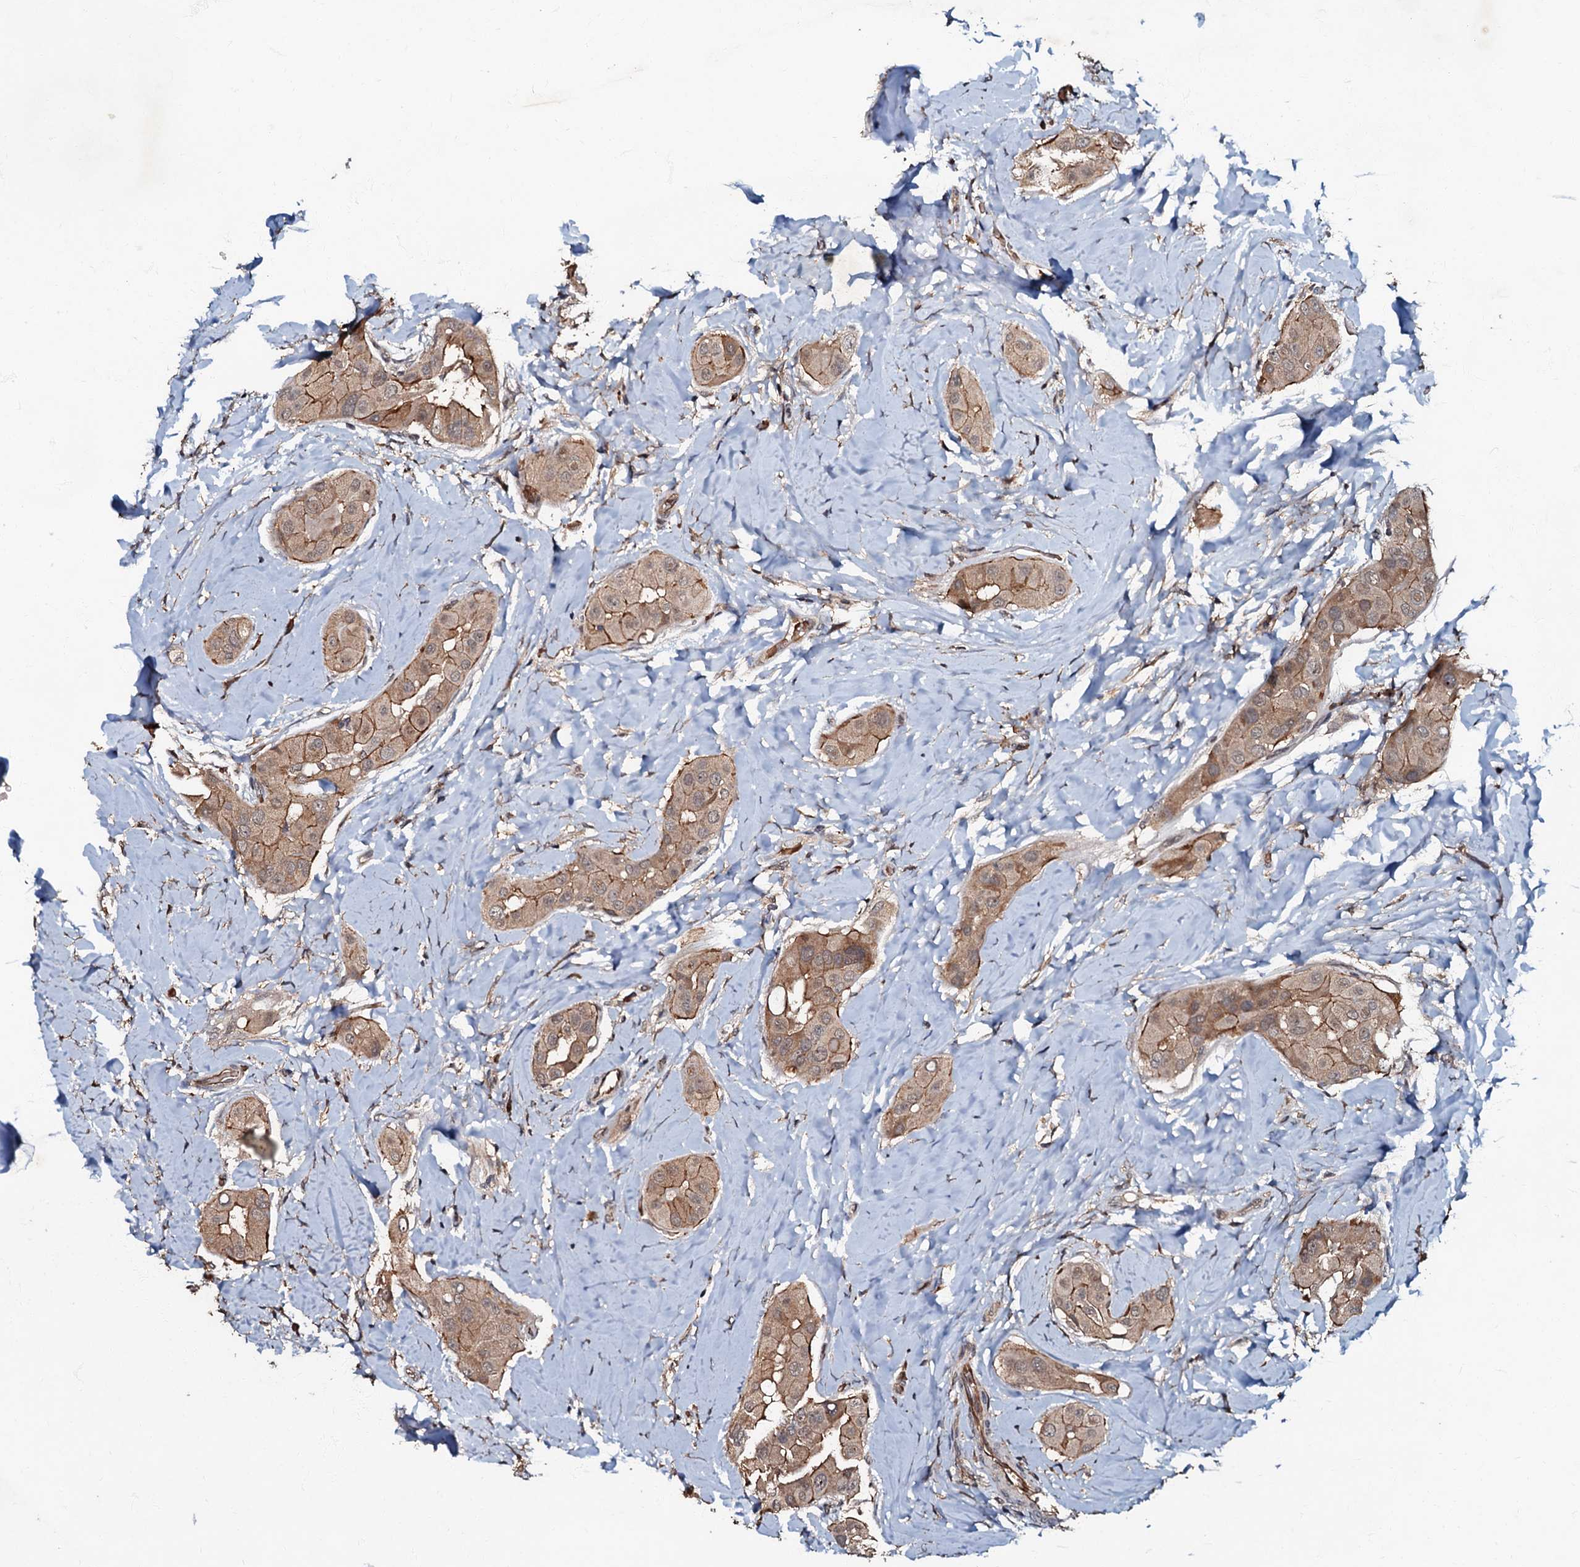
{"staining": {"intensity": "moderate", "quantity": ">75%", "location": "cytoplasmic/membranous"}, "tissue": "thyroid cancer", "cell_type": "Tumor cells", "image_type": "cancer", "snomed": [{"axis": "morphology", "description": "Papillary adenocarcinoma, NOS"}, {"axis": "topography", "description": "Thyroid gland"}], "caption": "Brown immunohistochemical staining in human thyroid cancer (papillary adenocarcinoma) displays moderate cytoplasmic/membranous expression in about >75% of tumor cells.", "gene": "MANSC4", "patient": {"sex": "male", "age": 33}}